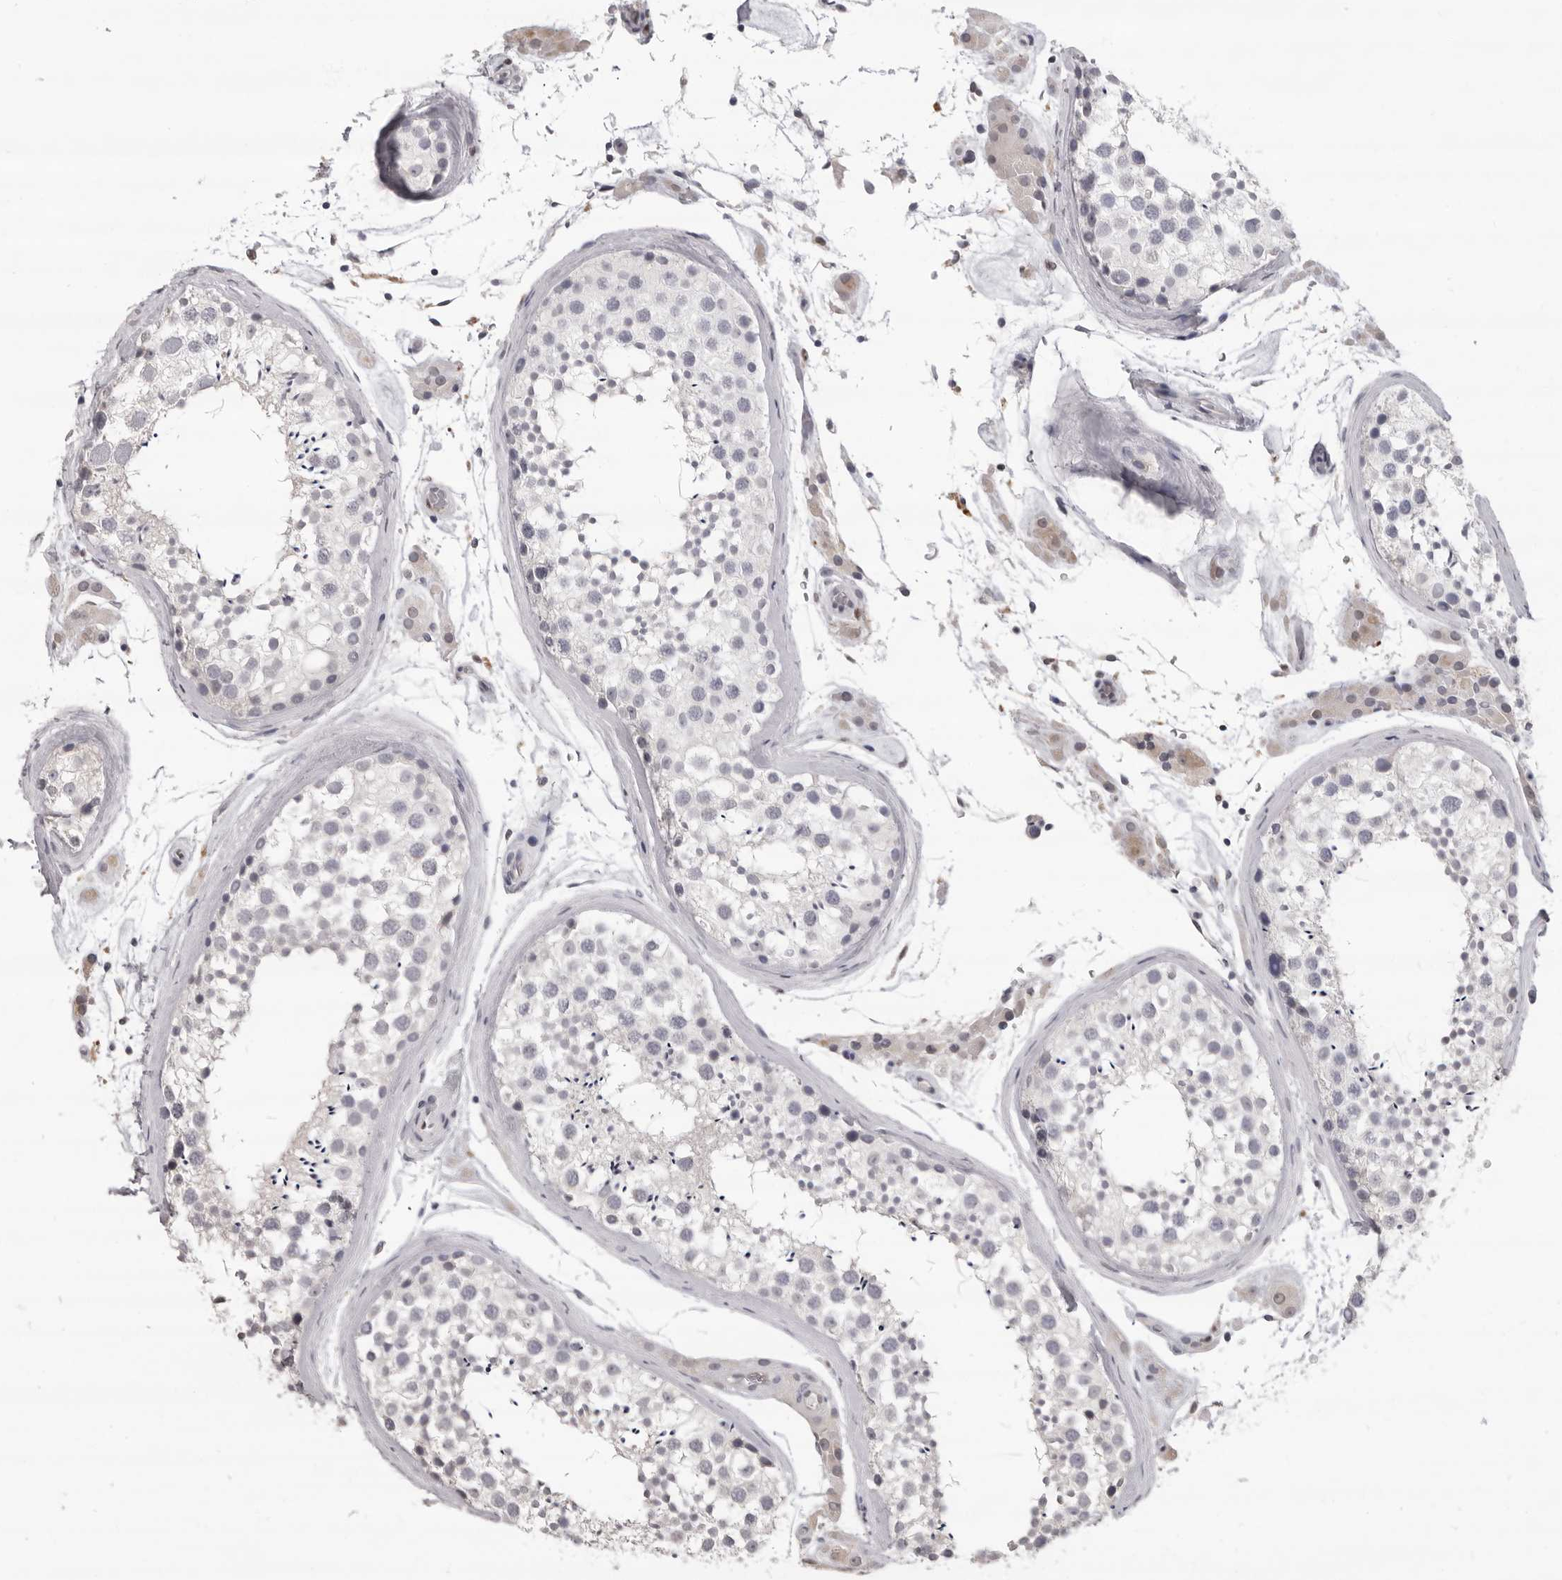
{"staining": {"intensity": "negative", "quantity": "none", "location": "none"}, "tissue": "testis", "cell_type": "Cells in seminiferous ducts", "image_type": "normal", "snomed": [{"axis": "morphology", "description": "Normal tissue, NOS"}, {"axis": "topography", "description": "Testis"}], "caption": "An immunohistochemistry micrograph of normal testis is shown. There is no staining in cells in seminiferous ducts of testis. (DAB immunohistochemistry (IHC) with hematoxylin counter stain).", "gene": "IL31", "patient": {"sex": "male", "age": 46}}